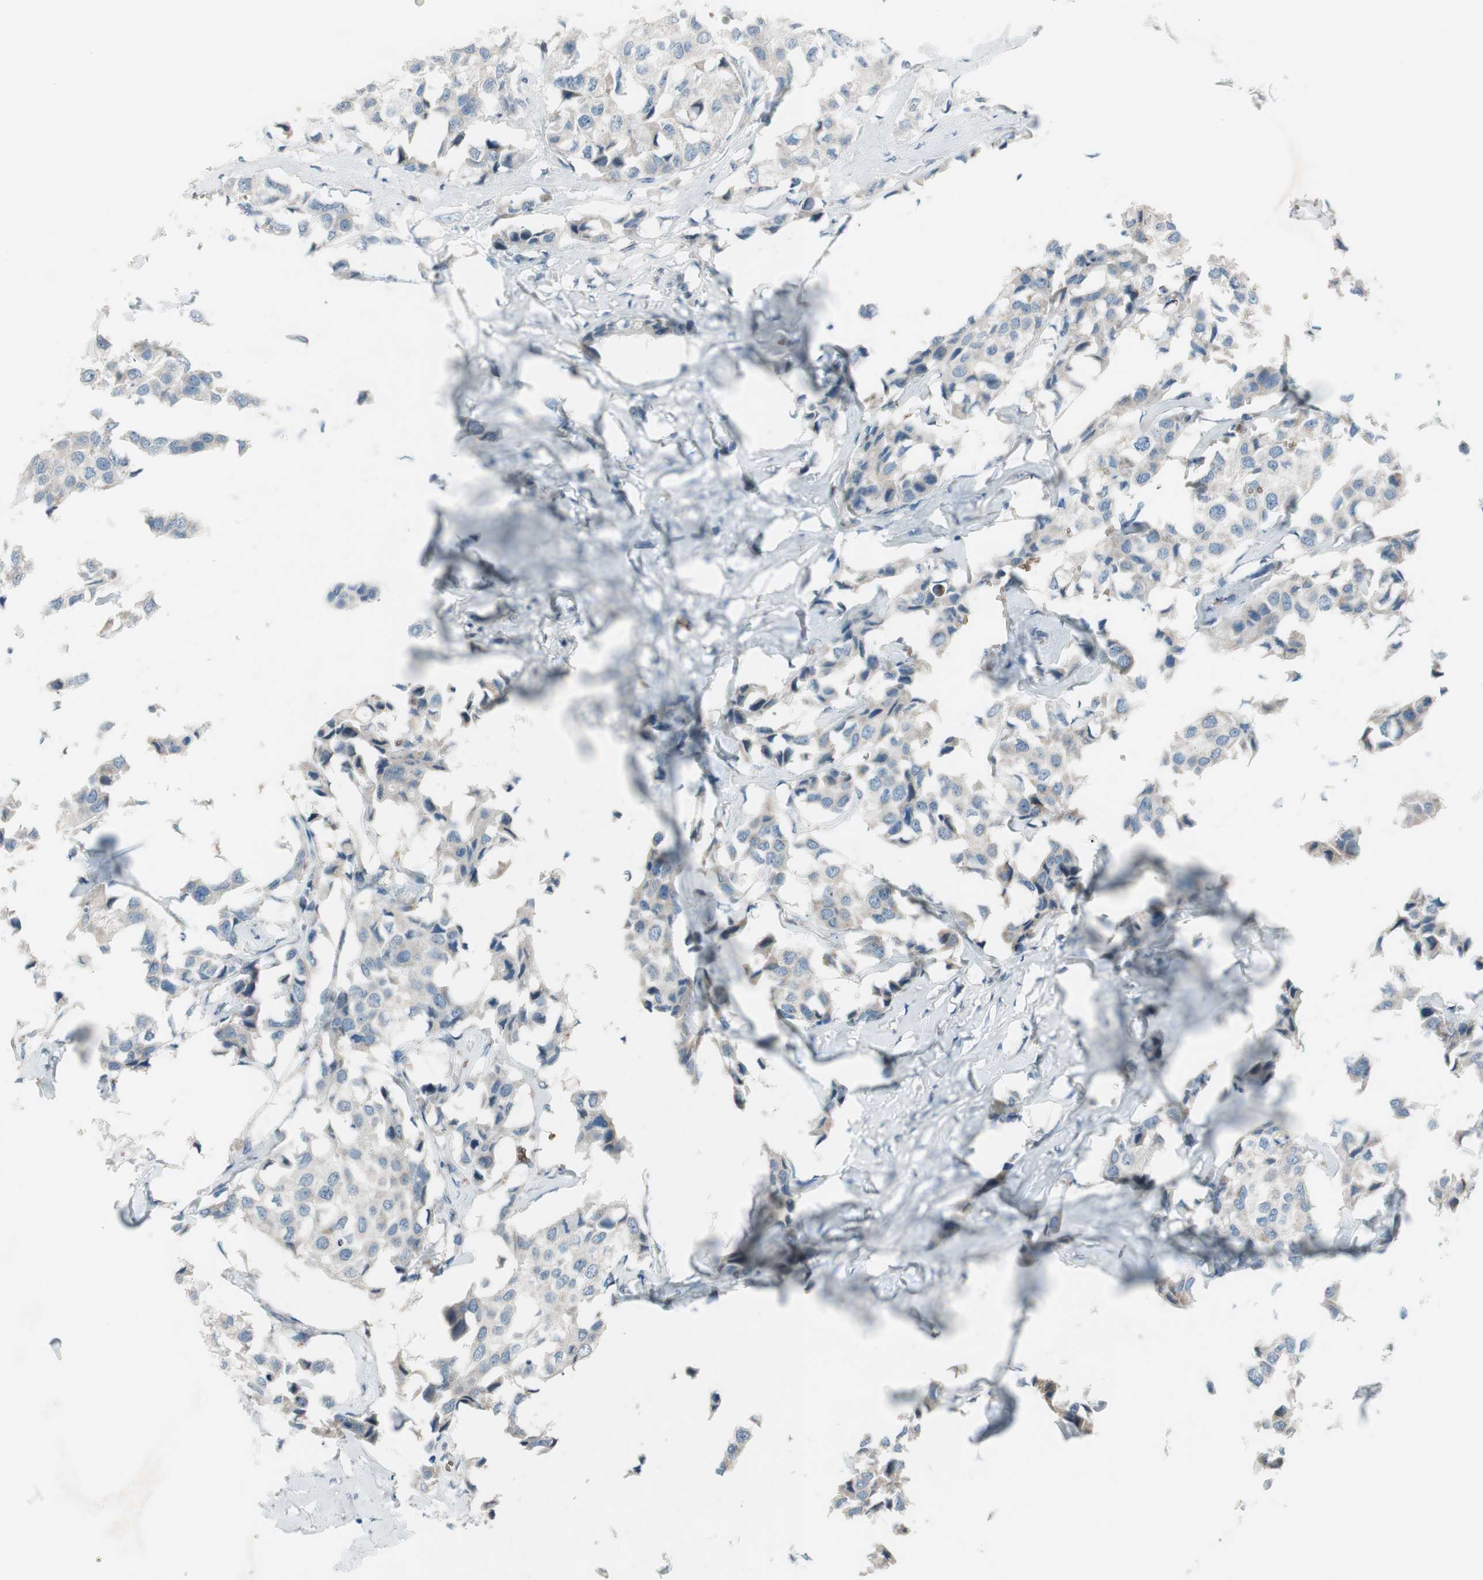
{"staining": {"intensity": "weak", "quantity": "<25%", "location": "cytoplasmic/membranous"}, "tissue": "breast cancer", "cell_type": "Tumor cells", "image_type": "cancer", "snomed": [{"axis": "morphology", "description": "Duct carcinoma"}, {"axis": "topography", "description": "Breast"}], "caption": "A histopathology image of human intraductal carcinoma (breast) is negative for staining in tumor cells.", "gene": "GYPC", "patient": {"sex": "female", "age": 80}}